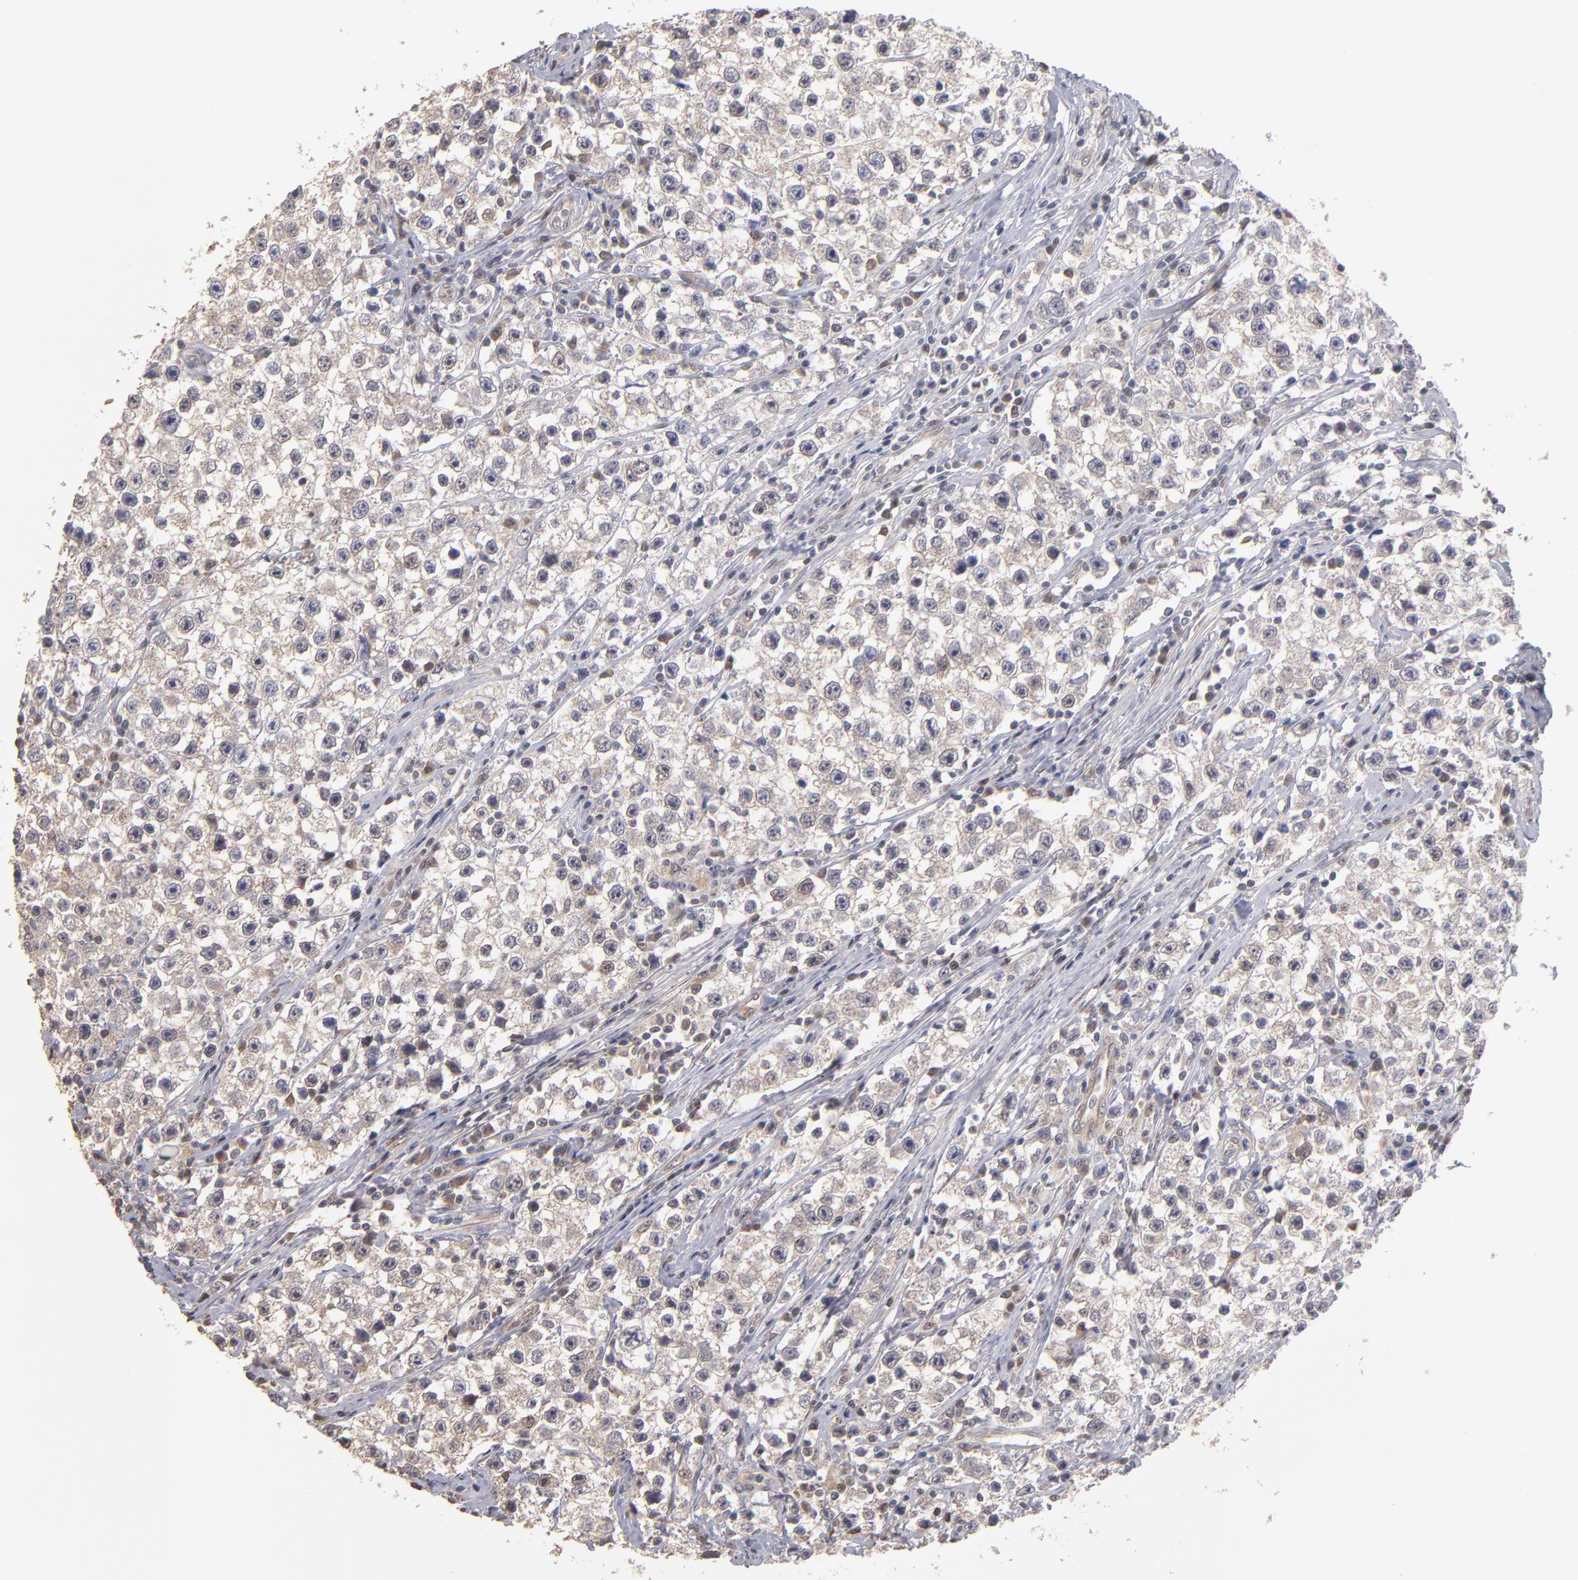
{"staining": {"intensity": "weak", "quantity": "25%-75%", "location": "cytoplasmic/membranous"}, "tissue": "testis cancer", "cell_type": "Tumor cells", "image_type": "cancer", "snomed": [{"axis": "morphology", "description": "Seminoma, NOS"}, {"axis": "topography", "description": "Testis"}], "caption": "Immunohistochemical staining of human testis cancer displays low levels of weak cytoplasmic/membranous protein positivity in about 25%-75% of tumor cells.", "gene": "PSMD10", "patient": {"sex": "male", "age": 35}}